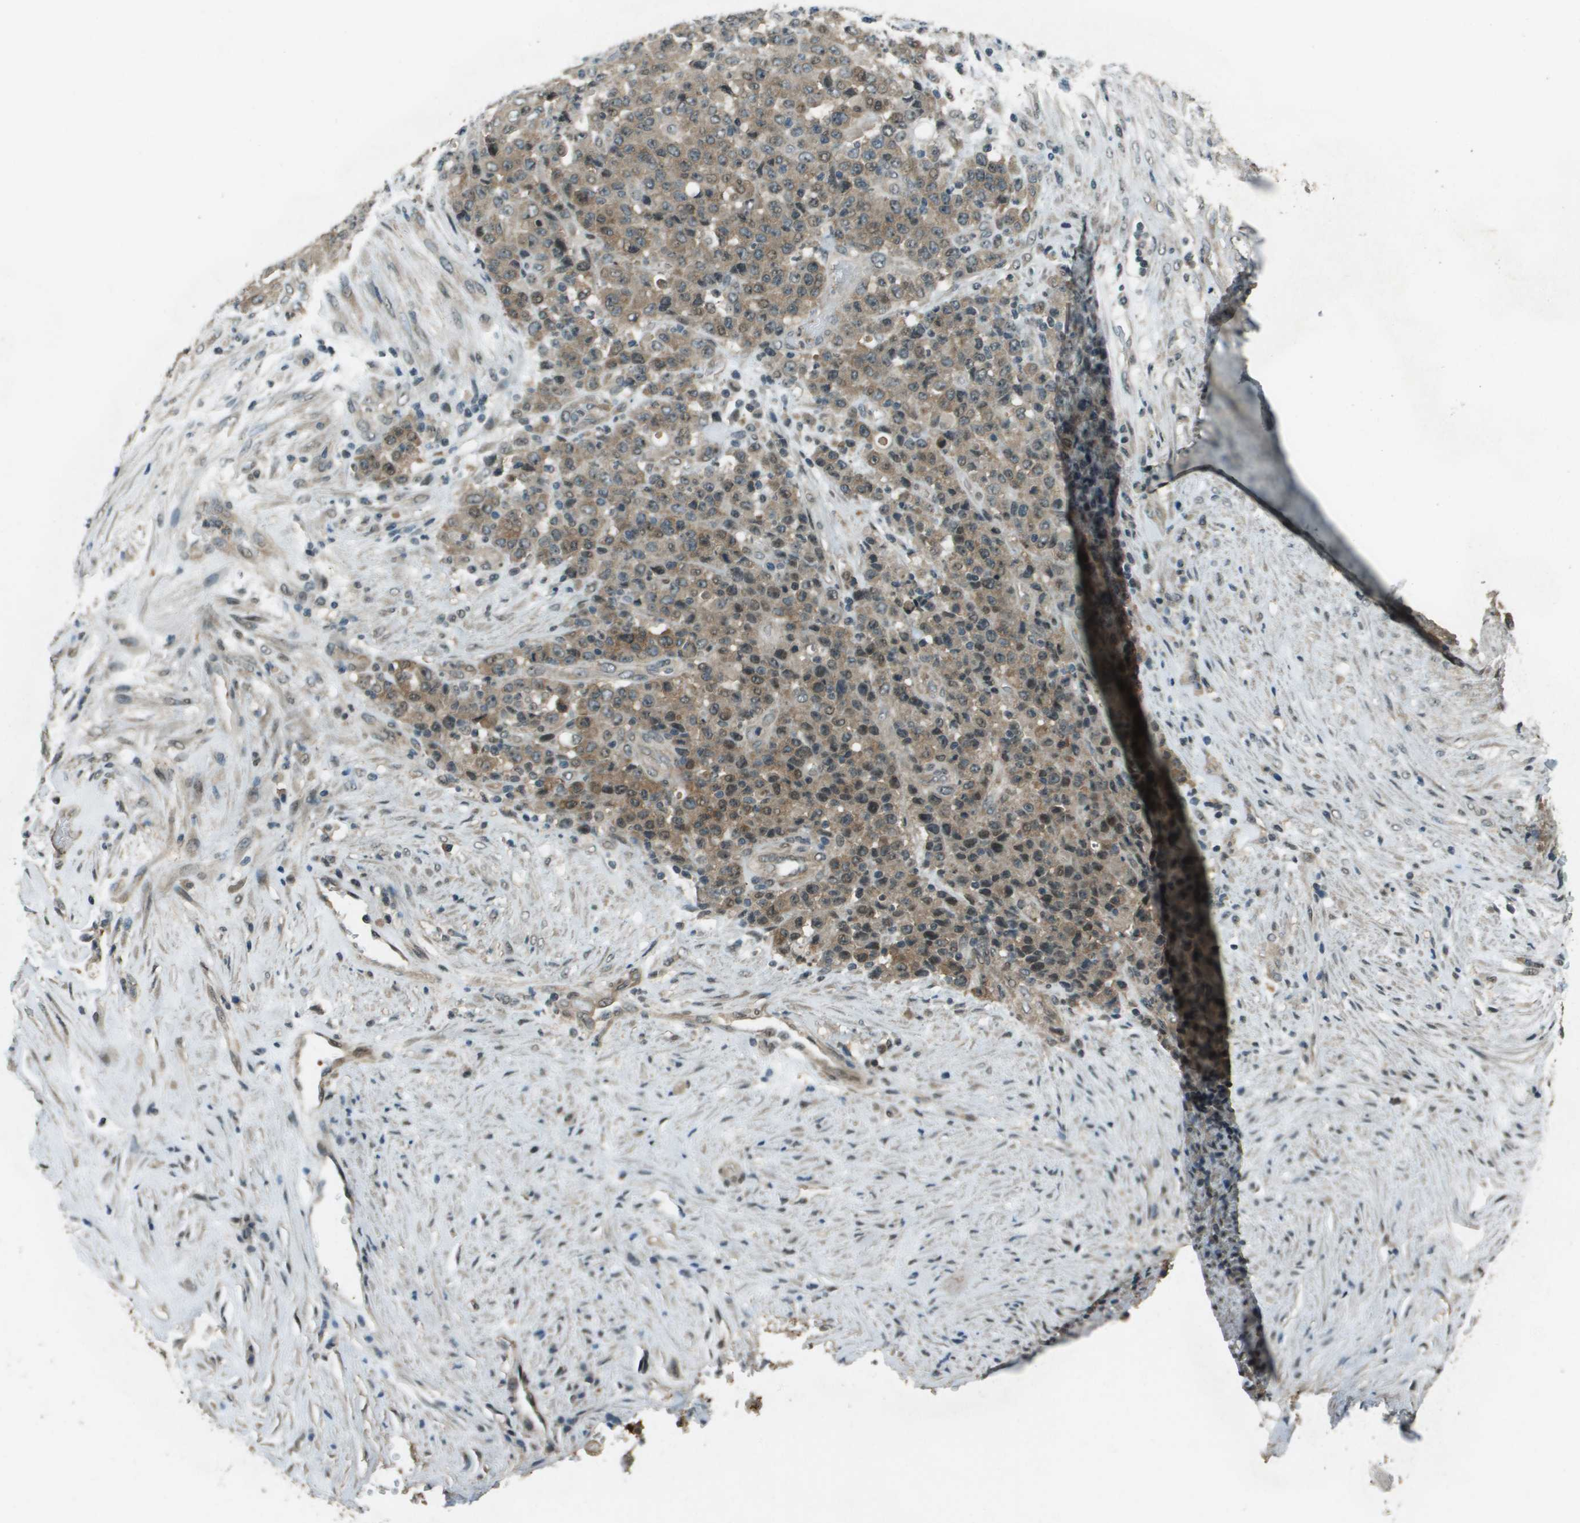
{"staining": {"intensity": "moderate", "quantity": ">75%", "location": "cytoplasmic/membranous"}, "tissue": "stomach cancer", "cell_type": "Tumor cells", "image_type": "cancer", "snomed": [{"axis": "morphology", "description": "Adenocarcinoma, NOS"}, {"axis": "topography", "description": "Stomach"}], "caption": "Brown immunohistochemical staining in adenocarcinoma (stomach) shows moderate cytoplasmic/membranous expression in approximately >75% of tumor cells. Nuclei are stained in blue.", "gene": "SDC3", "patient": {"sex": "female", "age": 73}}